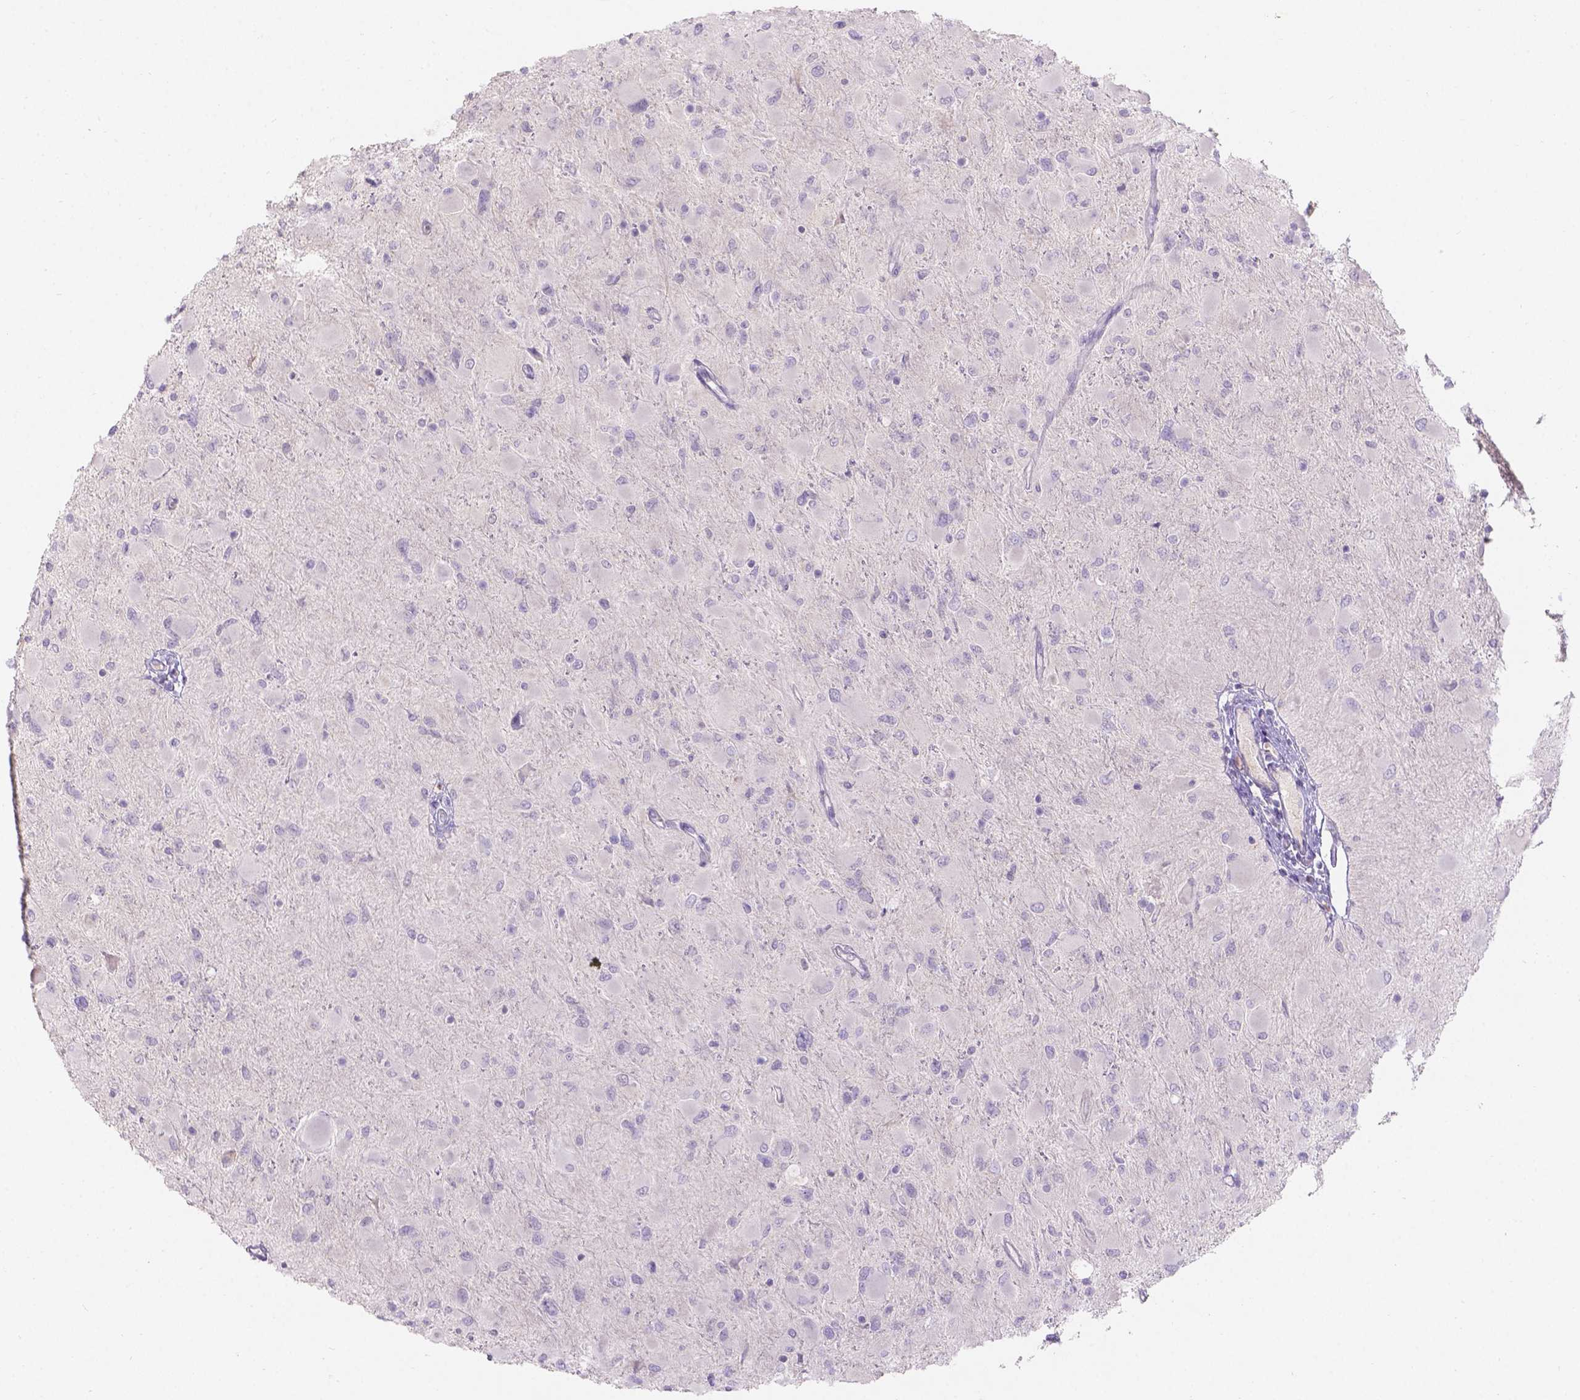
{"staining": {"intensity": "negative", "quantity": "none", "location": "none"}, "tissue": "glioma", "cell_type": "Tumor cells", "image_type": "cancer", "snomed": [{"axis": "morphology", "description": "Glioma, malignant, High grade"}, {"axis": "topography", "description": "Cerebral cortex"}], "caption": "The immunohistochemistry (IHC) micrograph has no significant expression in tumor cells of malignant glioma (high-grade) tissue.", "gene": "DCAF4L1", "patient": {"sex": "female", "age": 36}}